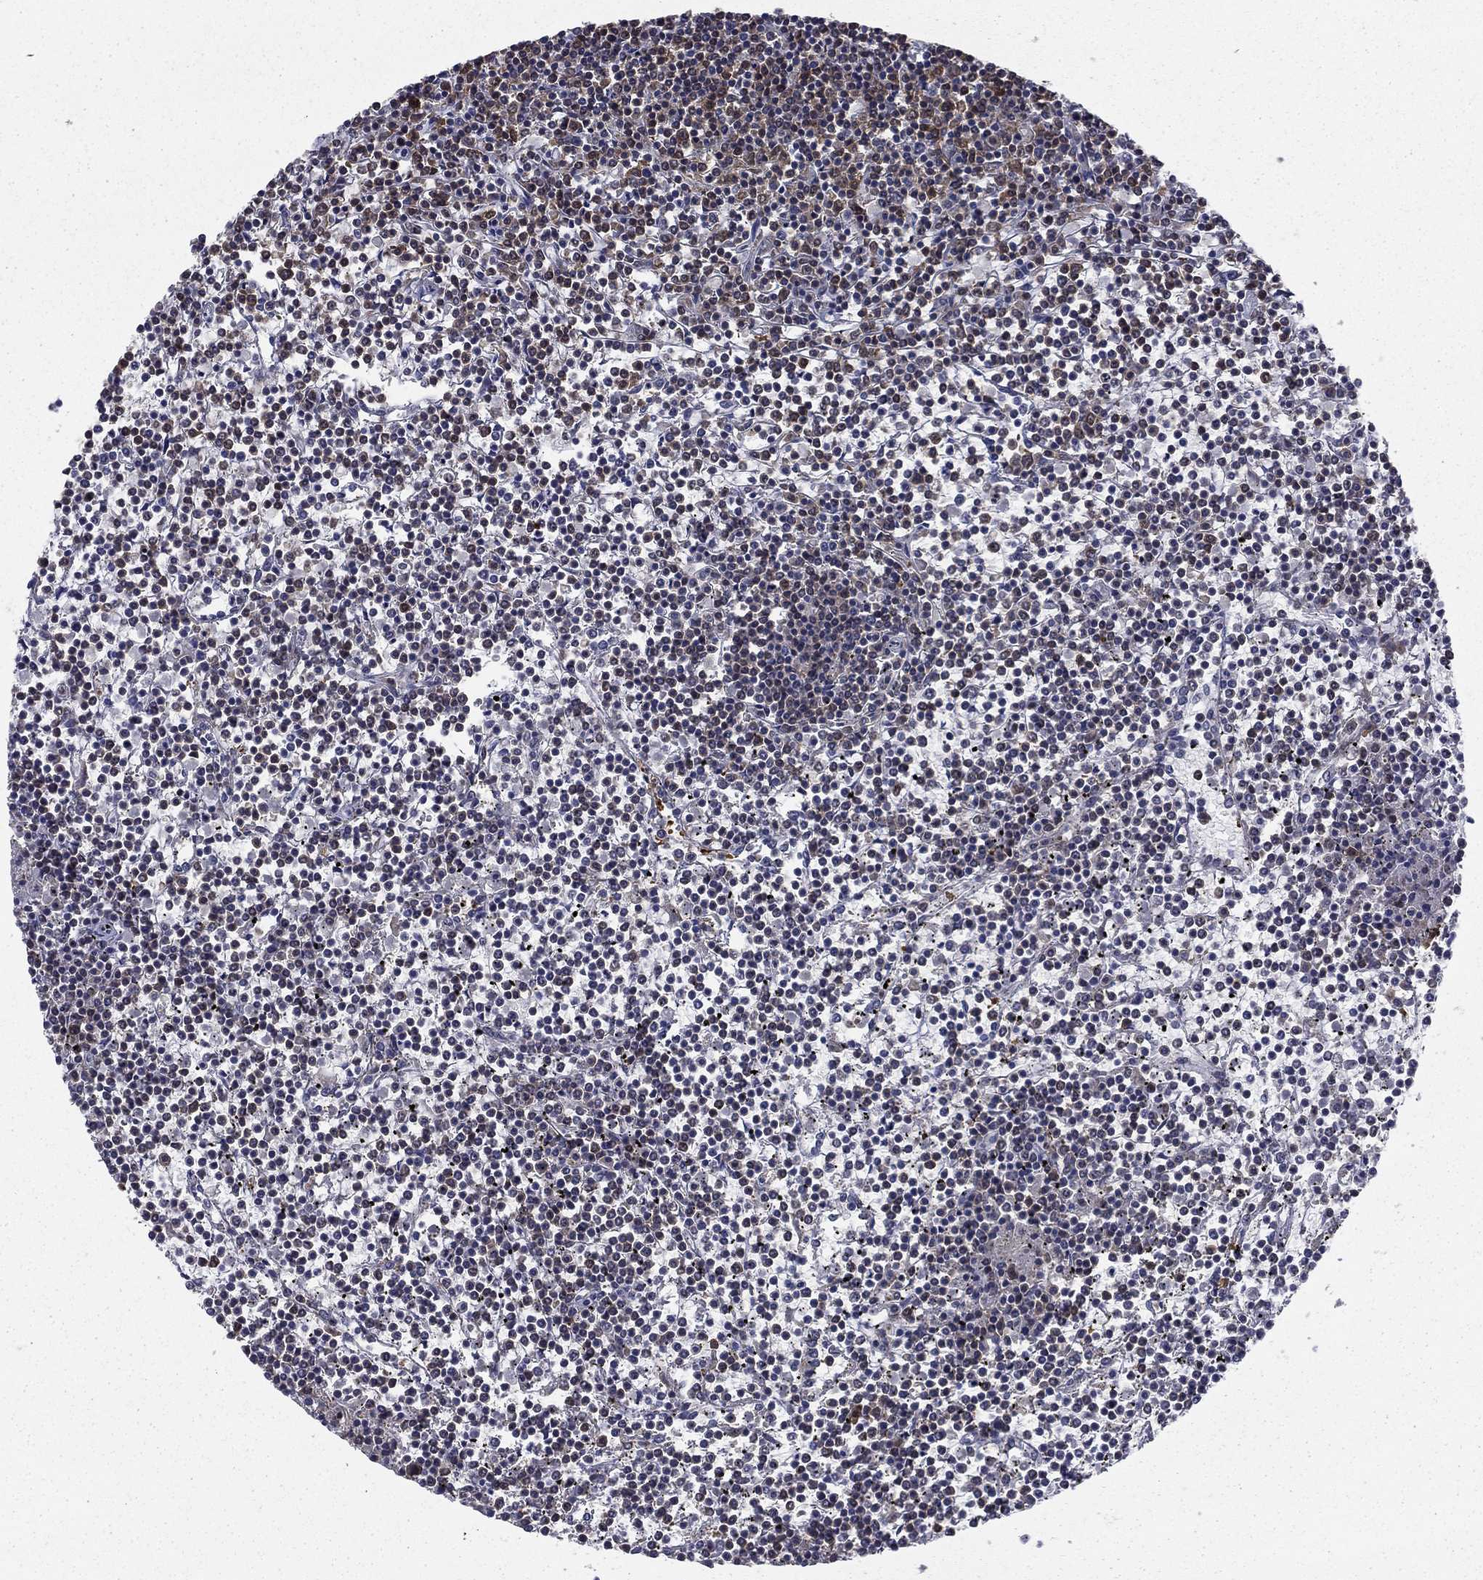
{"staining": {"intensity": "negative", "quantity": "none", "location": "none"}, "tissue": "lymphoma", "cell_type": "Tumor cells", "image_type": "cancer", "snomed": [{"axis": "morphology", "description": "Malignant lymphoma, non-Hodgkin's type, Low grade"}, {"axis": "topography", "description": "Spleen"}], "caption": "Immunohistochemistry micrograph of malignant lymphoma, non-Hodgkin's type (low-grade) stained for a protein (brown), which reveals no positivity in tumor cells. The staining is performed using DAB brown chromogen with nuclei counter-stained in using hematoxylin.", "gene": "NIT2", "patient": {"sex": "female", "age": 19}}